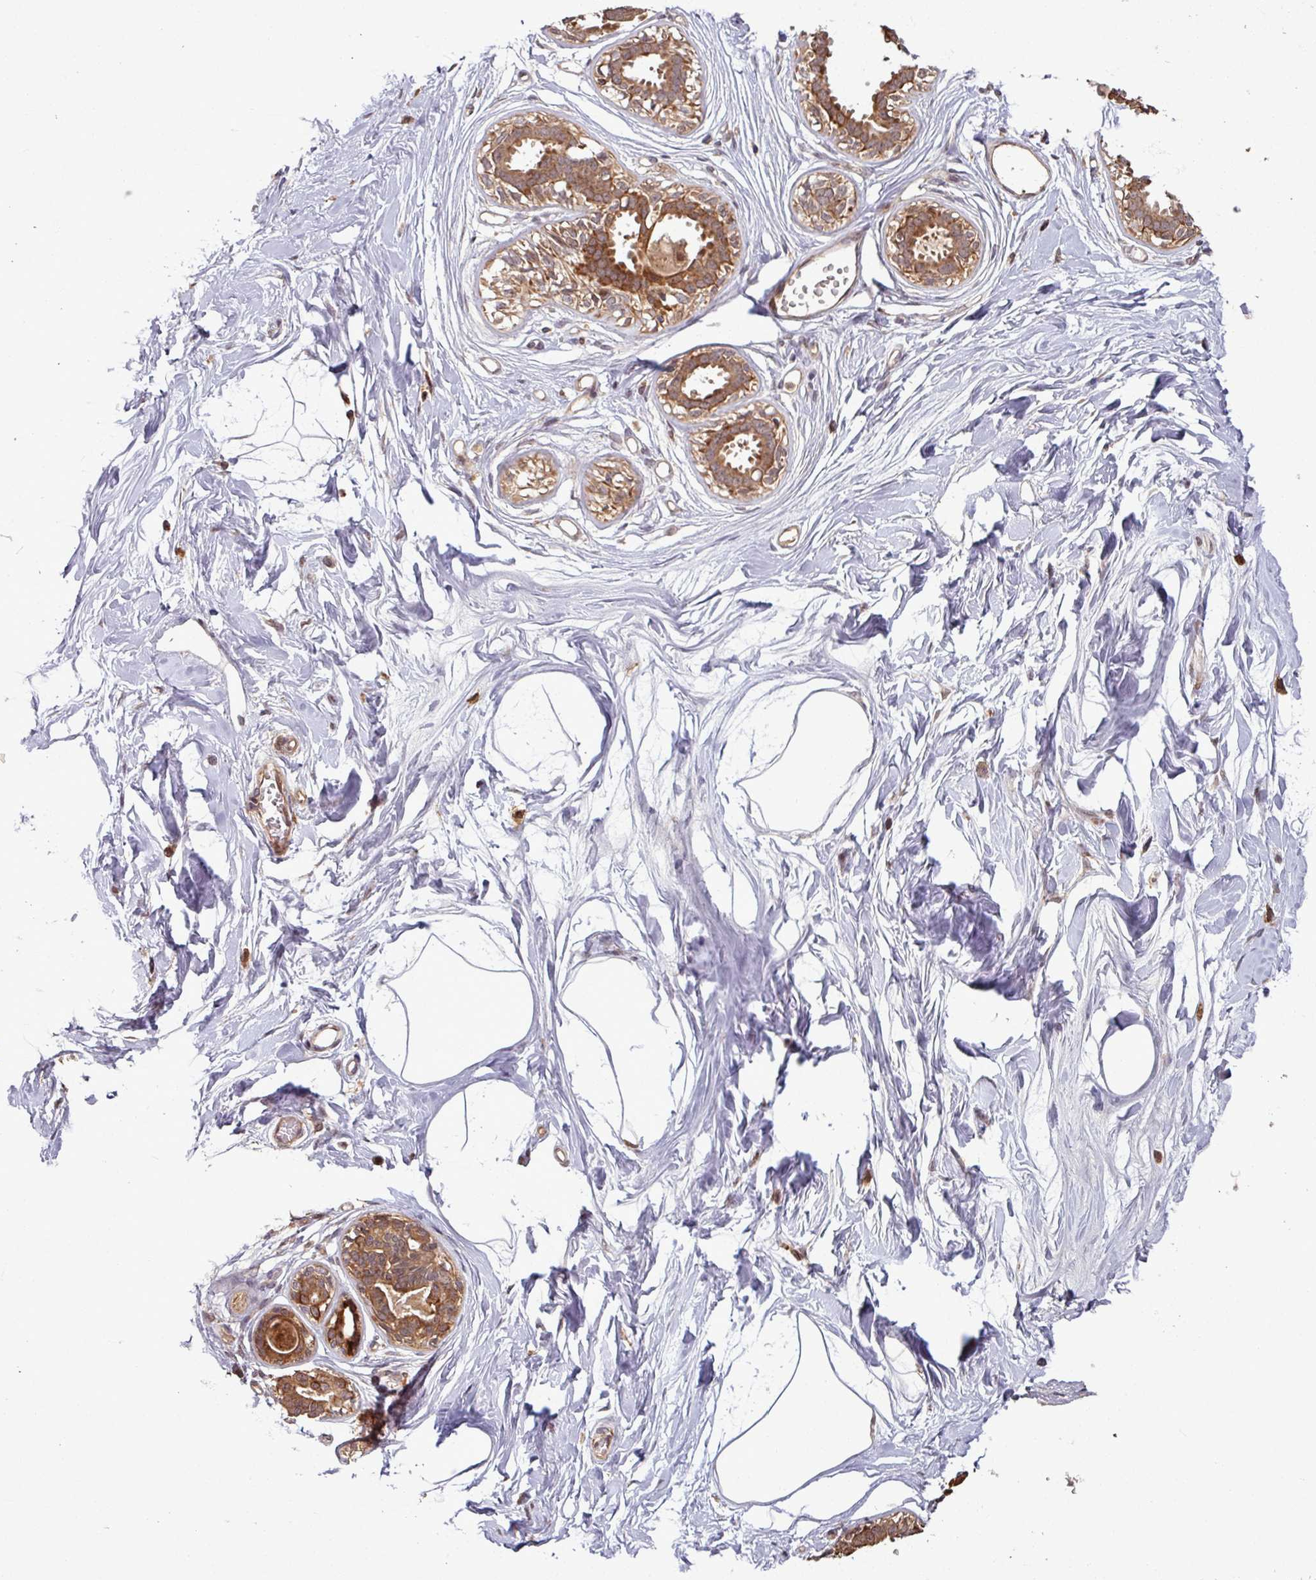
{"staining": {"intensity": "moderate", "quantity": "<25%", "location": "nuclear"}, "tissue": "breast", "cell_type": "Adipocytes", "image_type": "normal", "snomed": [{"axis": "morphology", "description": "Normal tissue, NOS"}, {"axis": "topography", "description": "Breast"}], "caption": "A low amount of moderate nuclear staining is identified in about <25% of adipocytes in normal breast.", "gene": "OR6B1", "patient": {"sex": "female", "age": 45}}